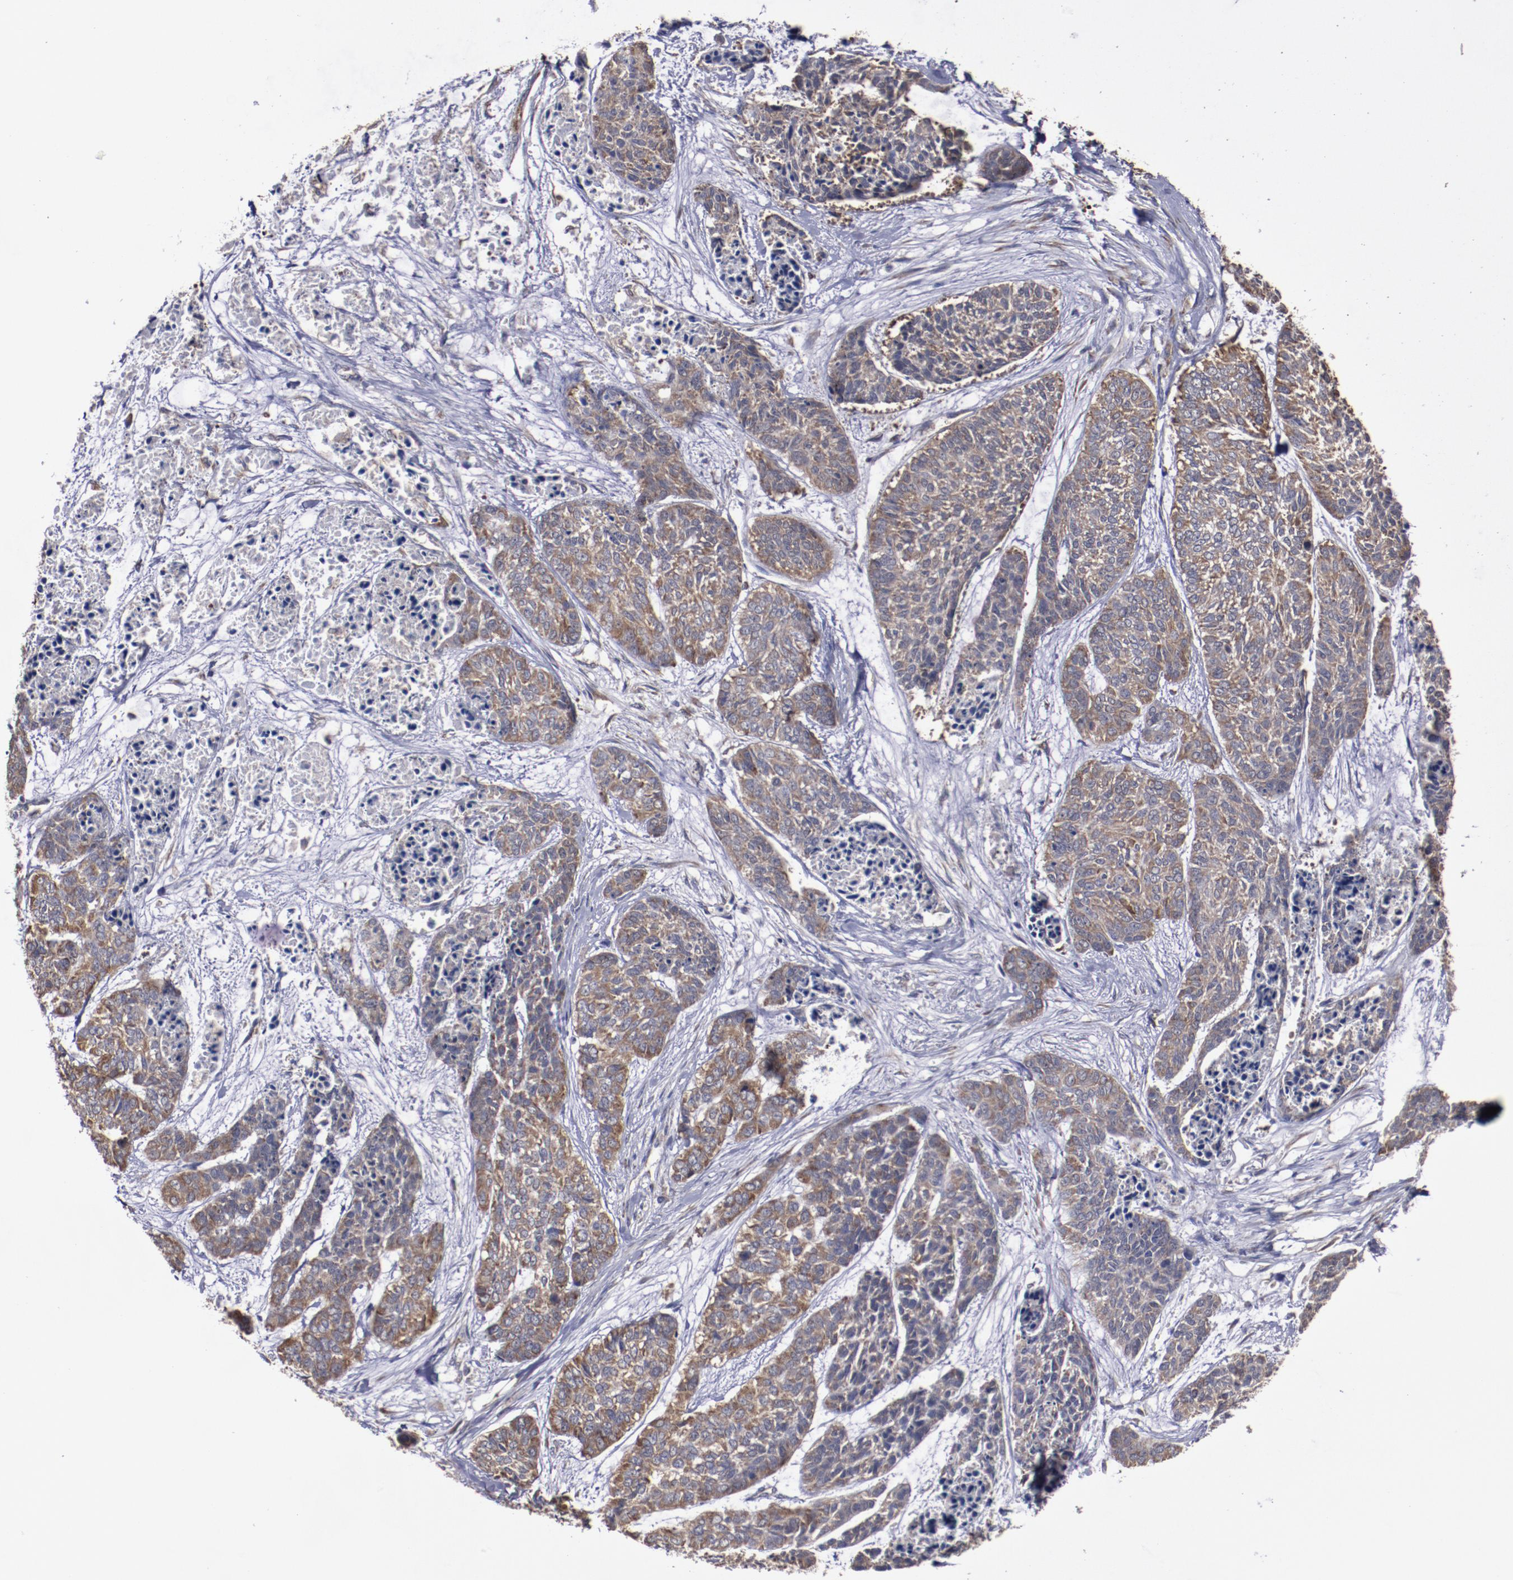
{"staining": {"intensity": "moderate", "quantity": "25%-75%", "location": "cytoplasmic/membranous"}, "tissue": "skin cancer", "cell_type": "Tumor cells", "image_type": "cancer", "snomed": [{"axis": "morphology", "description": "Basal cell carcinoma"}, {"axis": "topography", "description": "Skin"}], "caption": "Immunohistochemistry (IHC) of basal cell carcinoma (skin) exhibits medium levels of moderate cytoplasmic/membranous expression in about 25%-75% of tumor cells.", "gene": "RPS4Y1", "patient": {"sex": "female", "age": 64}}